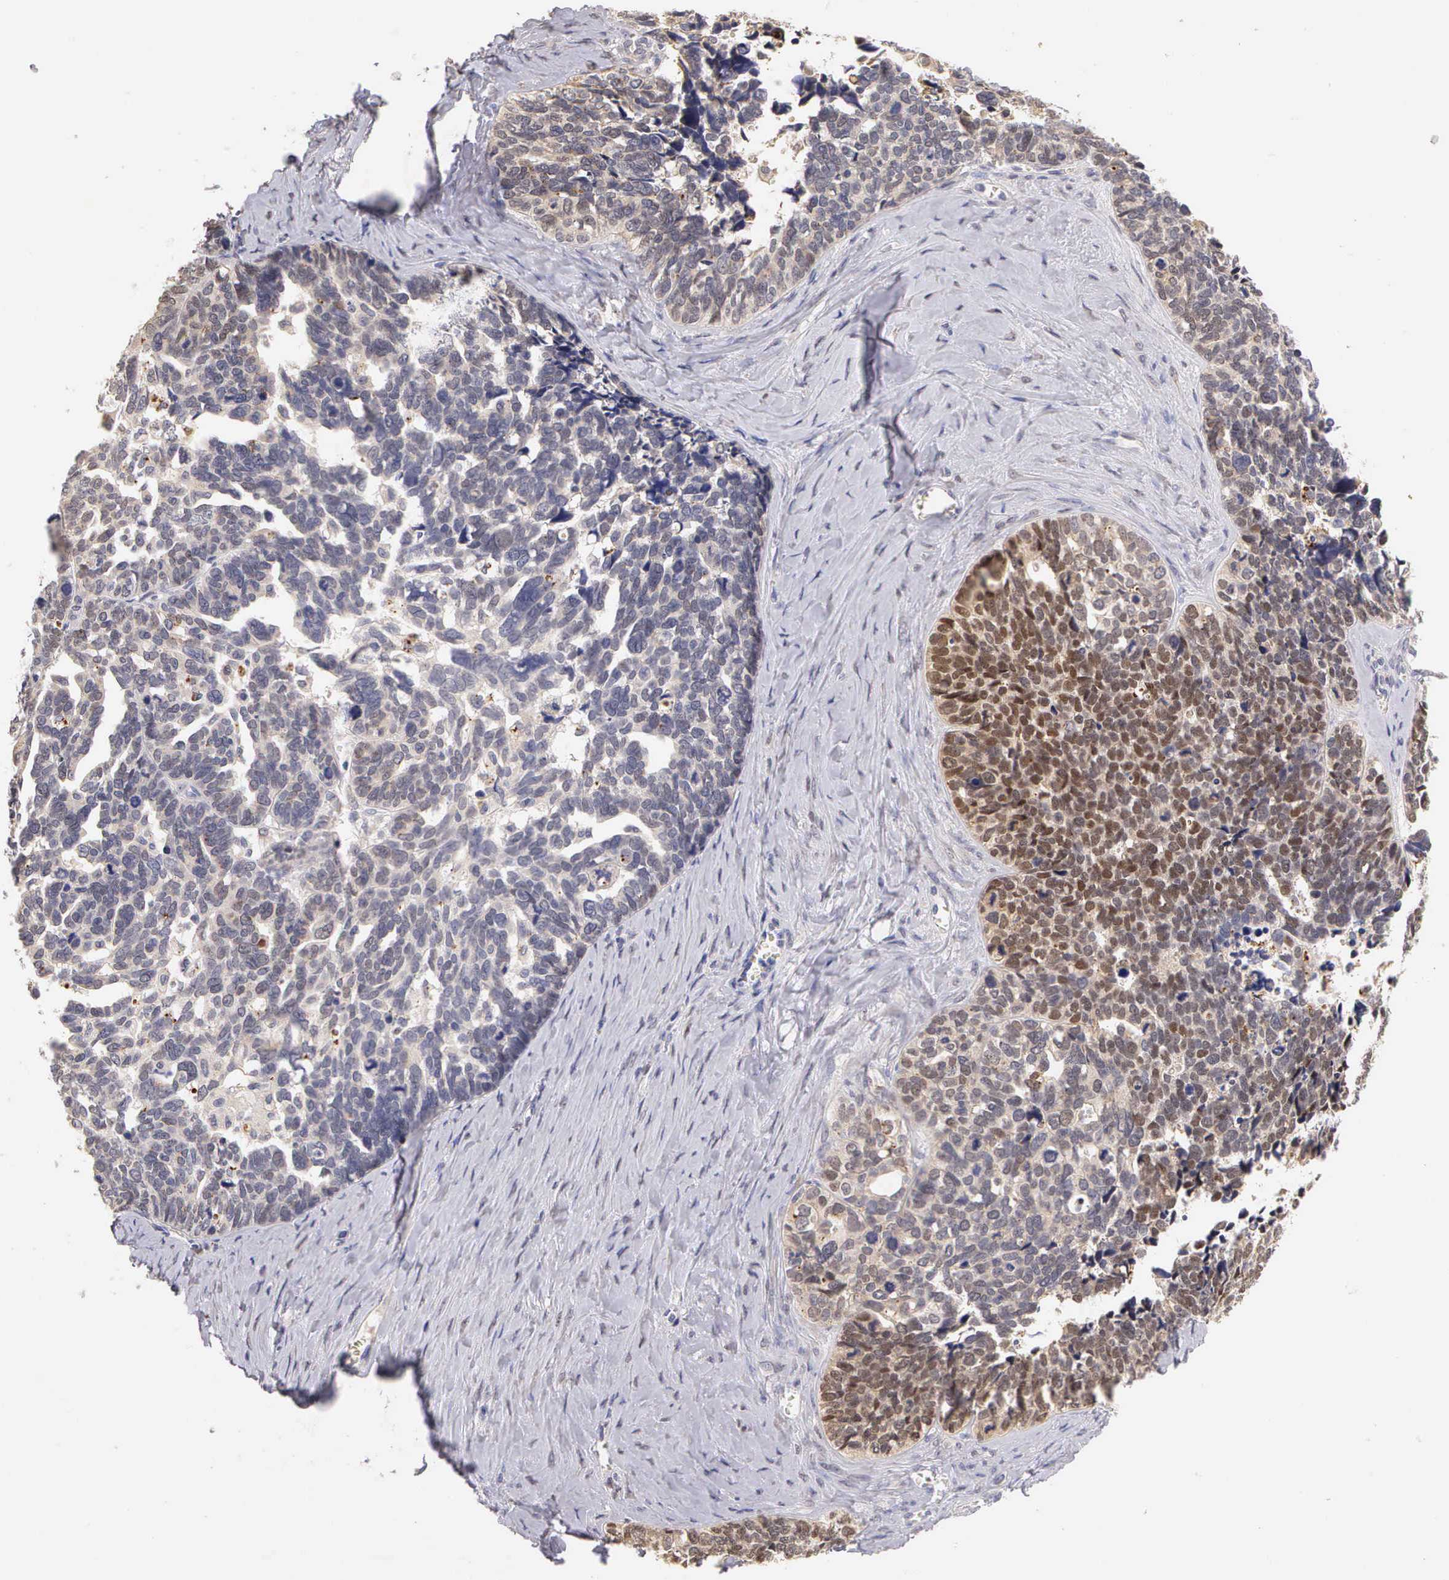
{"staining": {"intensity": "moderate", "quantity": "25%-75%", "location": "nuclear"}, "tissue": "ovarian cancer", "cell_type": "Tumor cells", "image_type": "cancer", "snomed": [{"axis": "morphology", "description": "Cystadenocarcinoma, serous, NOS"}, {"axis": "topography", "description": "Ovary"}], "caption": "Ovarian serous cystadenocarcinoma tissue exhibits moderate nuclear positivity in approximately 25%-75% of tumor cells", "gene": "ESR1", "patient": {"sex": "female", "age": 77}}